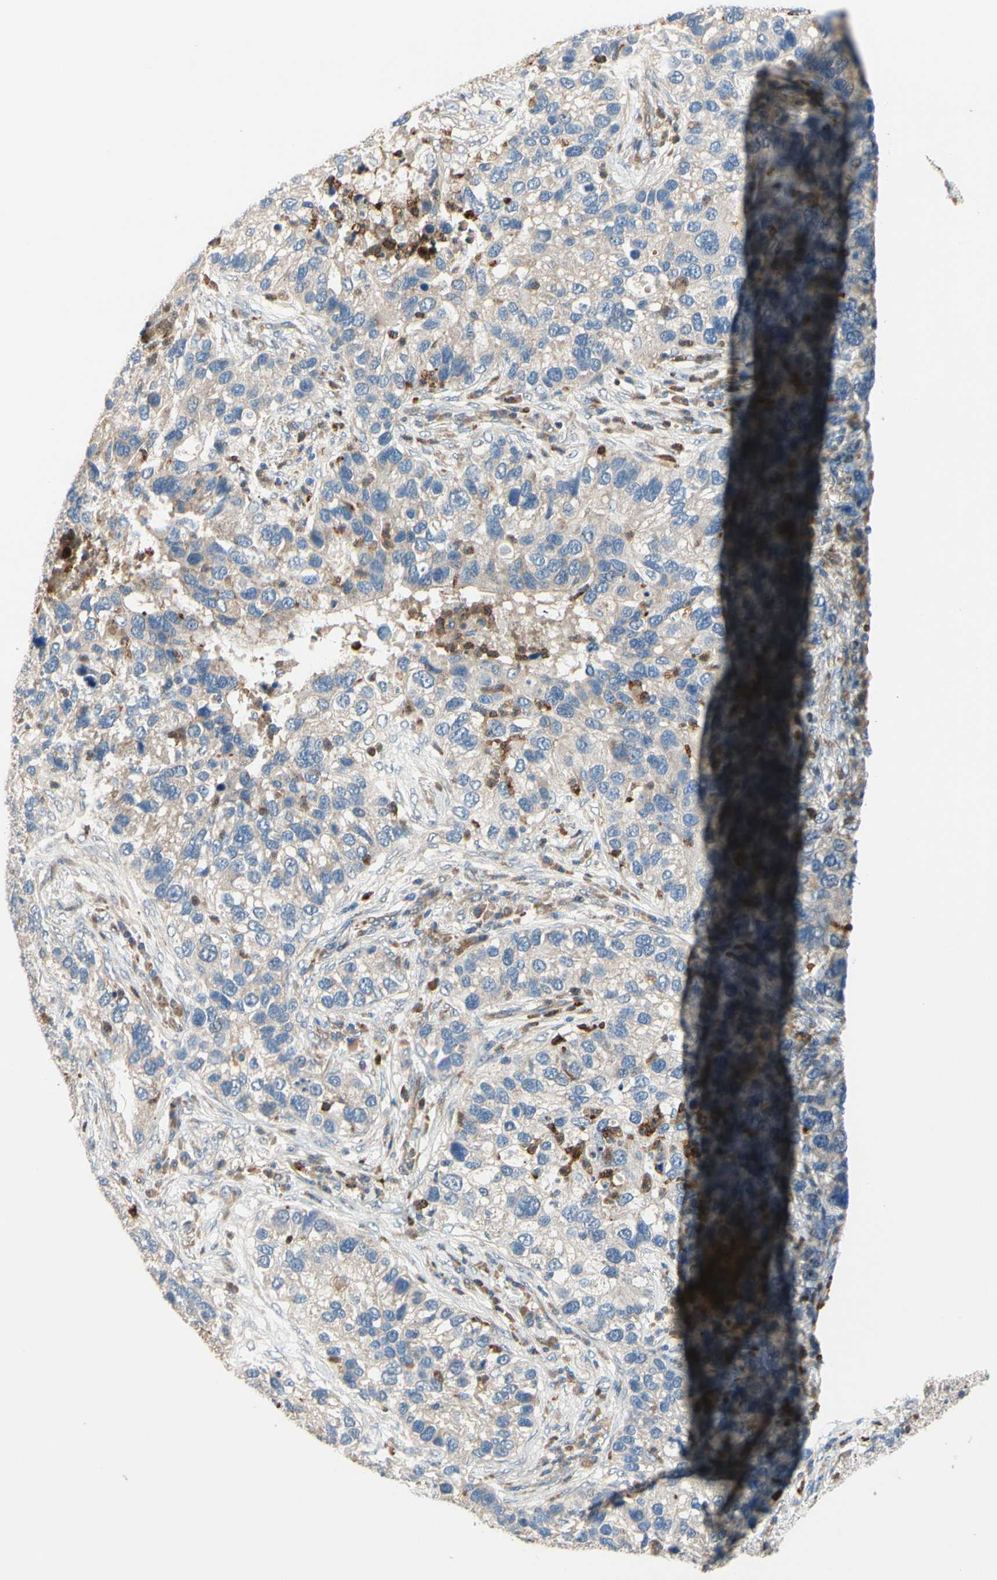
{"staining": {"intensity": "negative", "quantity": "none", "location": "none"}, "tissue": "lung cancer", "cell_type": "Tumor cells", "image_type": "cancer", "snomed": [{"axis": "morphology", "description": "Normal tissue, NOS"}, {"axis": "morphology", "description": "Adenocarcinoma, NOS"}, {"axis": "topography", "description": "Bronchus"}, {"axis": "topography", "description": "Lung"}], "caption": "There is no significant positivity in tumor cells of adenocarcinoma (lung).", "gene": "SIGLEC5", "patient": {"sex": "male", "age": 54}}